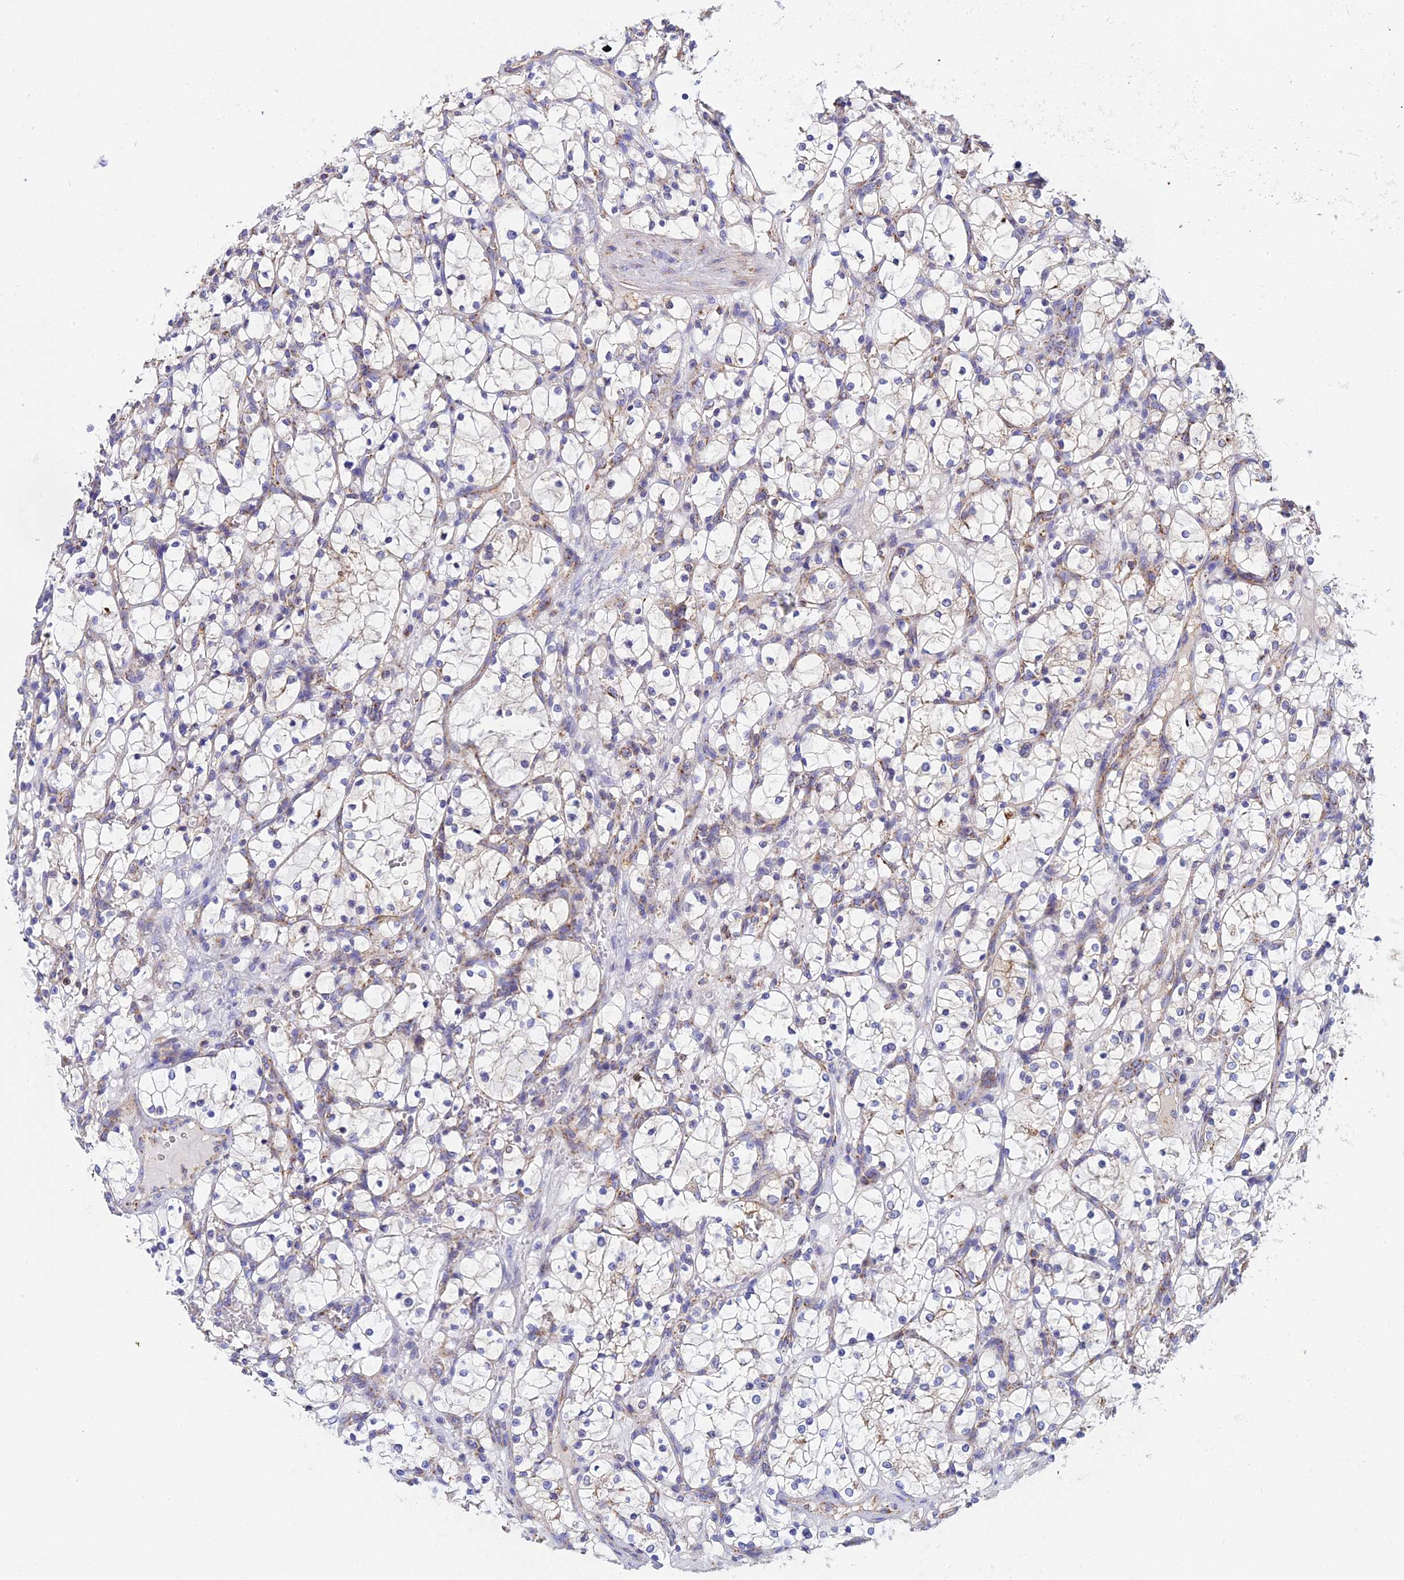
{"staining": {"intensity": "weak", "quantity": "<25%", "location": "cytoplasmic/membranous"}, "tissue": "renal cancer", "cell_type": "Tumor cells", "image_type": "cancer", "snomed": [{"axis": "morphology", "description": "Adenocarcinoma, NOS"}, {"axis": "topography", "description": "Kidney"}], "caption": "Tumor cells show no significant protein staining in adenocarcinoma (renal).", "gene": "NIPSNAP3A", "patient": {"sex": "female", "age": 69}}